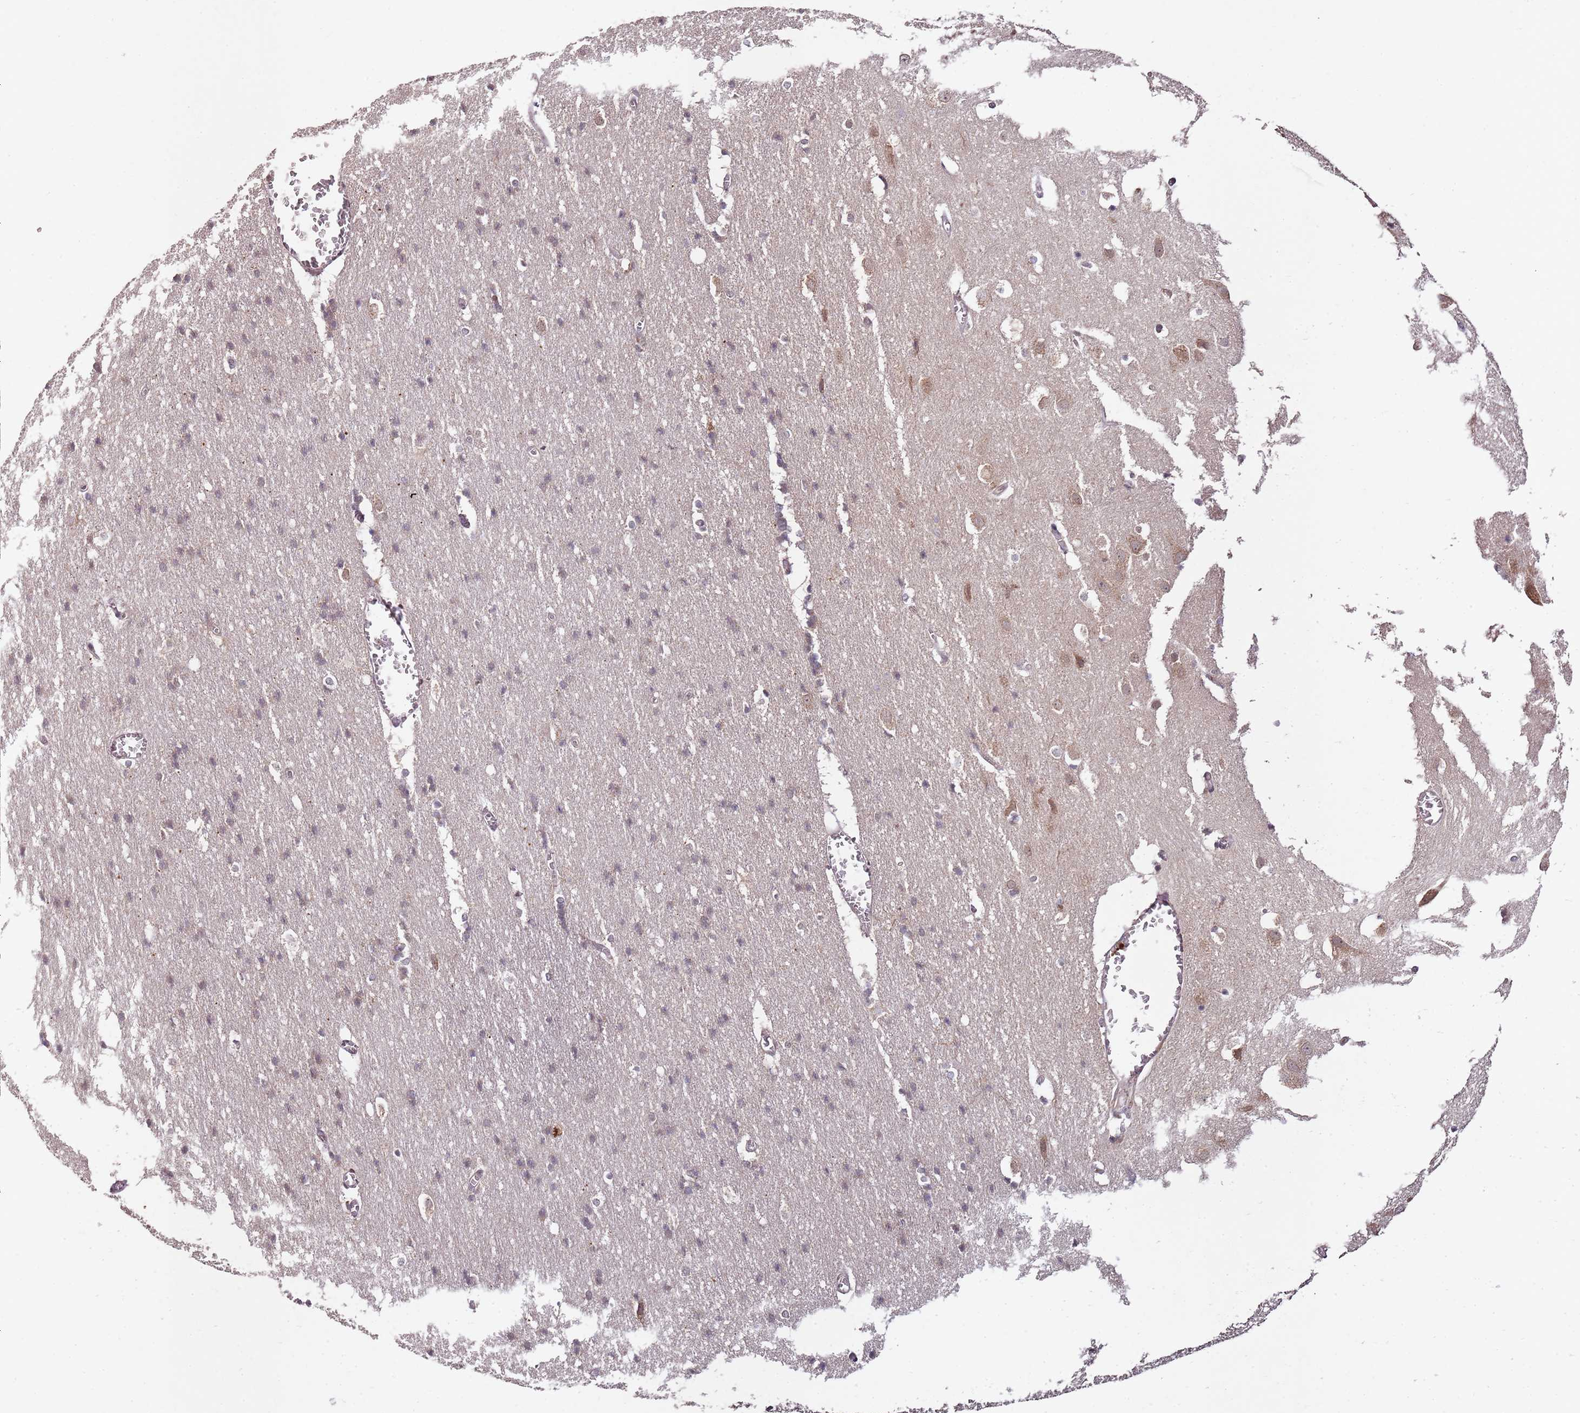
{"staining": {"intensity": "moderate", "quantity": "25%-75%", "location": "cytoplasmic/membranous"}, "tissue": "cerebral cortex", "cell_type": "Endothelial cells", "image_type": "normal", "snomed": [{"axis": "morphology", "description": "Normal tissue, NOS"}, {"axis": "topography", "description": "Cerebral cortex"}], "caption": "This histopathology image shows IHC staining of unremarkable cerebral cortex, with medium moderate cytoplasmic/membranous expression in approximately 25%-75% of endothelial cells.", "gene": "LIN37", "patient": {"sex": "male", "age": 54}}